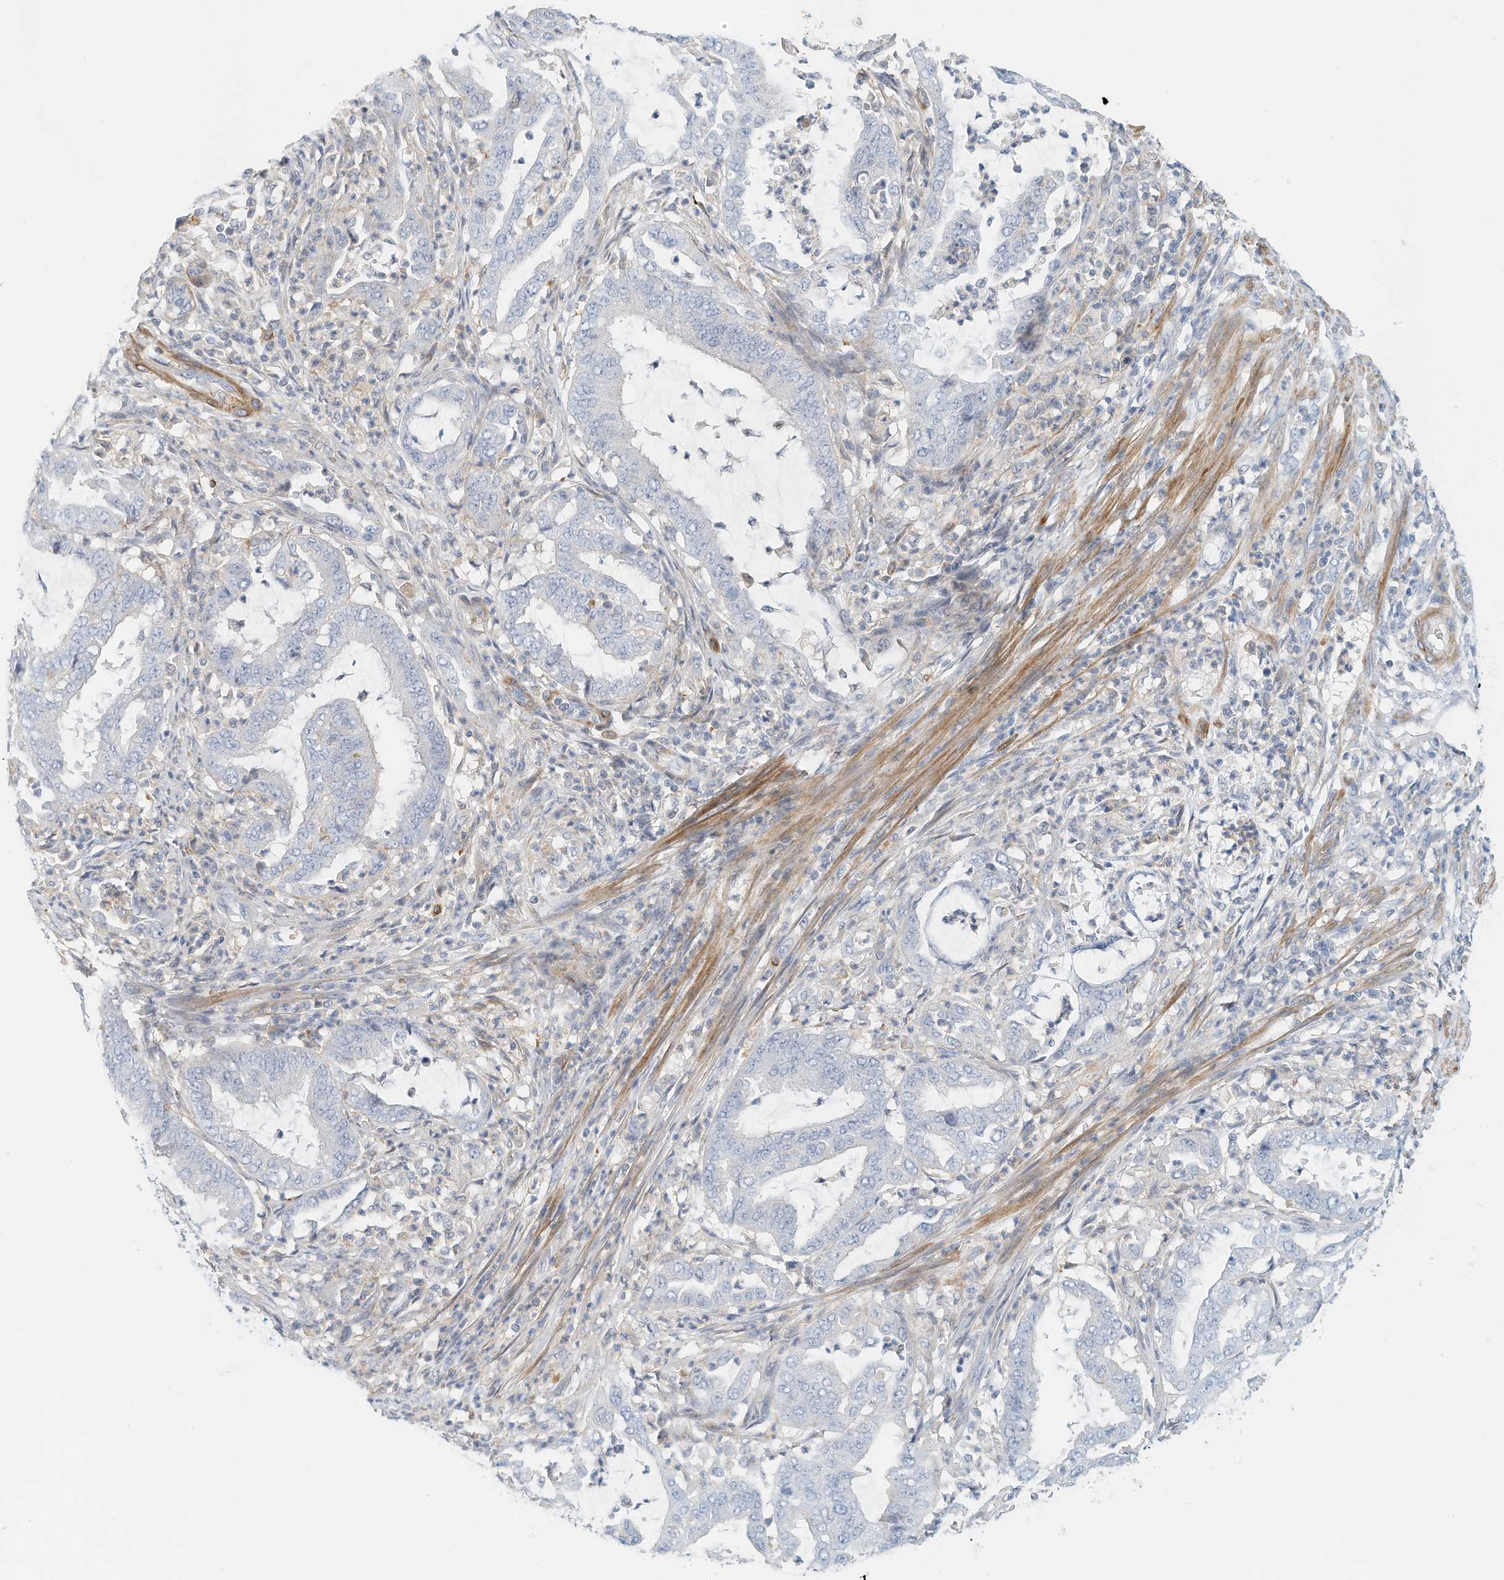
{"staining": {"intensity": "negative", "quantity": "none", "location": "none"}, "tissue": "endometrial cancer", "cell_type": "Tumor cells", "image_type": "cancer", "snomed": [{"axis": "morphology", "description": "Adenocarcinoma, NOS"}, {"axis": "topography", "description": "Endometrium"}], "caption": "An immunohistochemistry image of endometrial cancer is shown. There is no staining in tumor cells of endometrial cancer.", "gene": "MICAL1", "patient": {"sex": "female", "age": 51}}